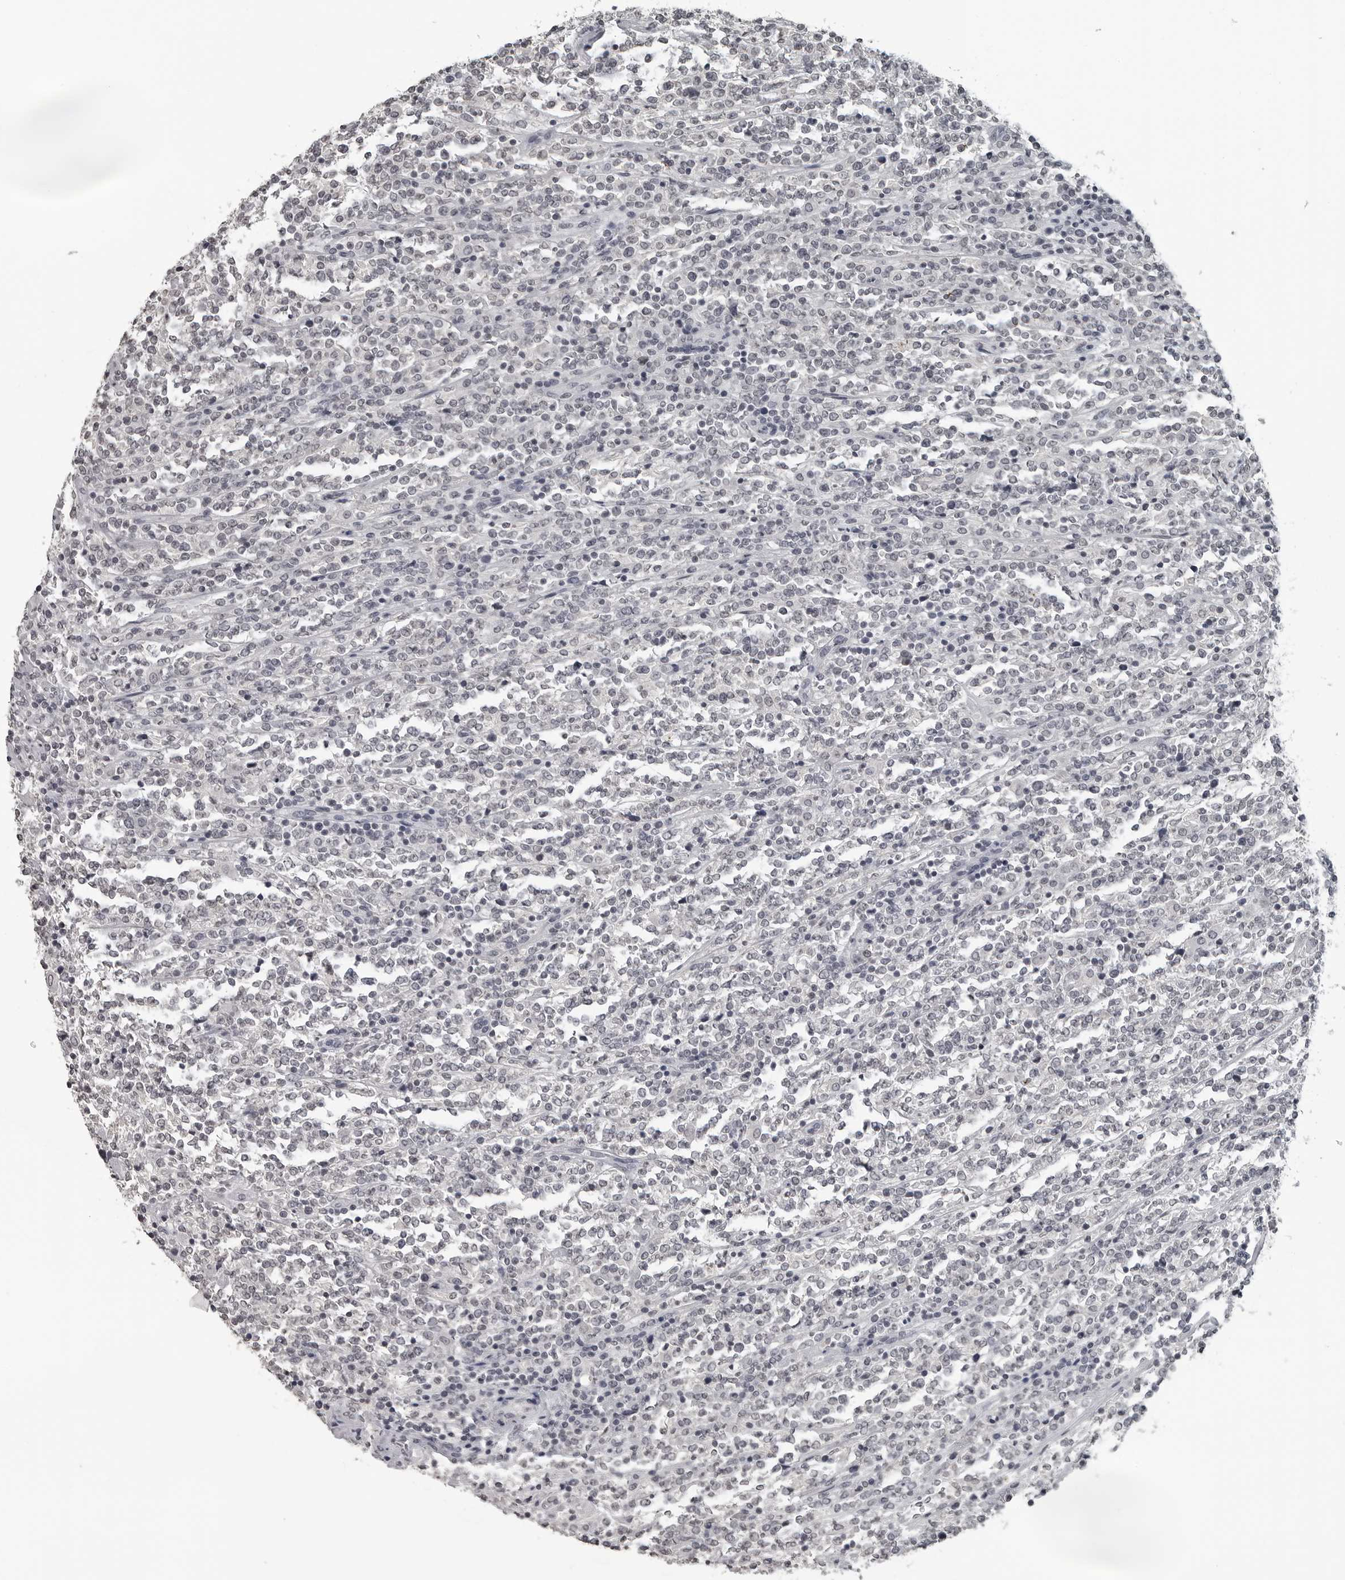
{"staining": {"intensity": "negative", "quantity": "none", "location": "none"}, "tissue": "lymphoma", "cell_type": "Tumor cells", "image_type": "cancer", "snomed": [{"axis": "morphology", "description": "Malignant lymphoma, non-Hodgkin's type, High grade"}, {"axis": "topography", "description": "Soft tissue"}], "caption": "IHC histopathology image of human lymphoma stained for a protein (brown), which shows no staining in tumor cells.", "gene": "DDX54", "patient": {"sex": "male", "age": 18}}